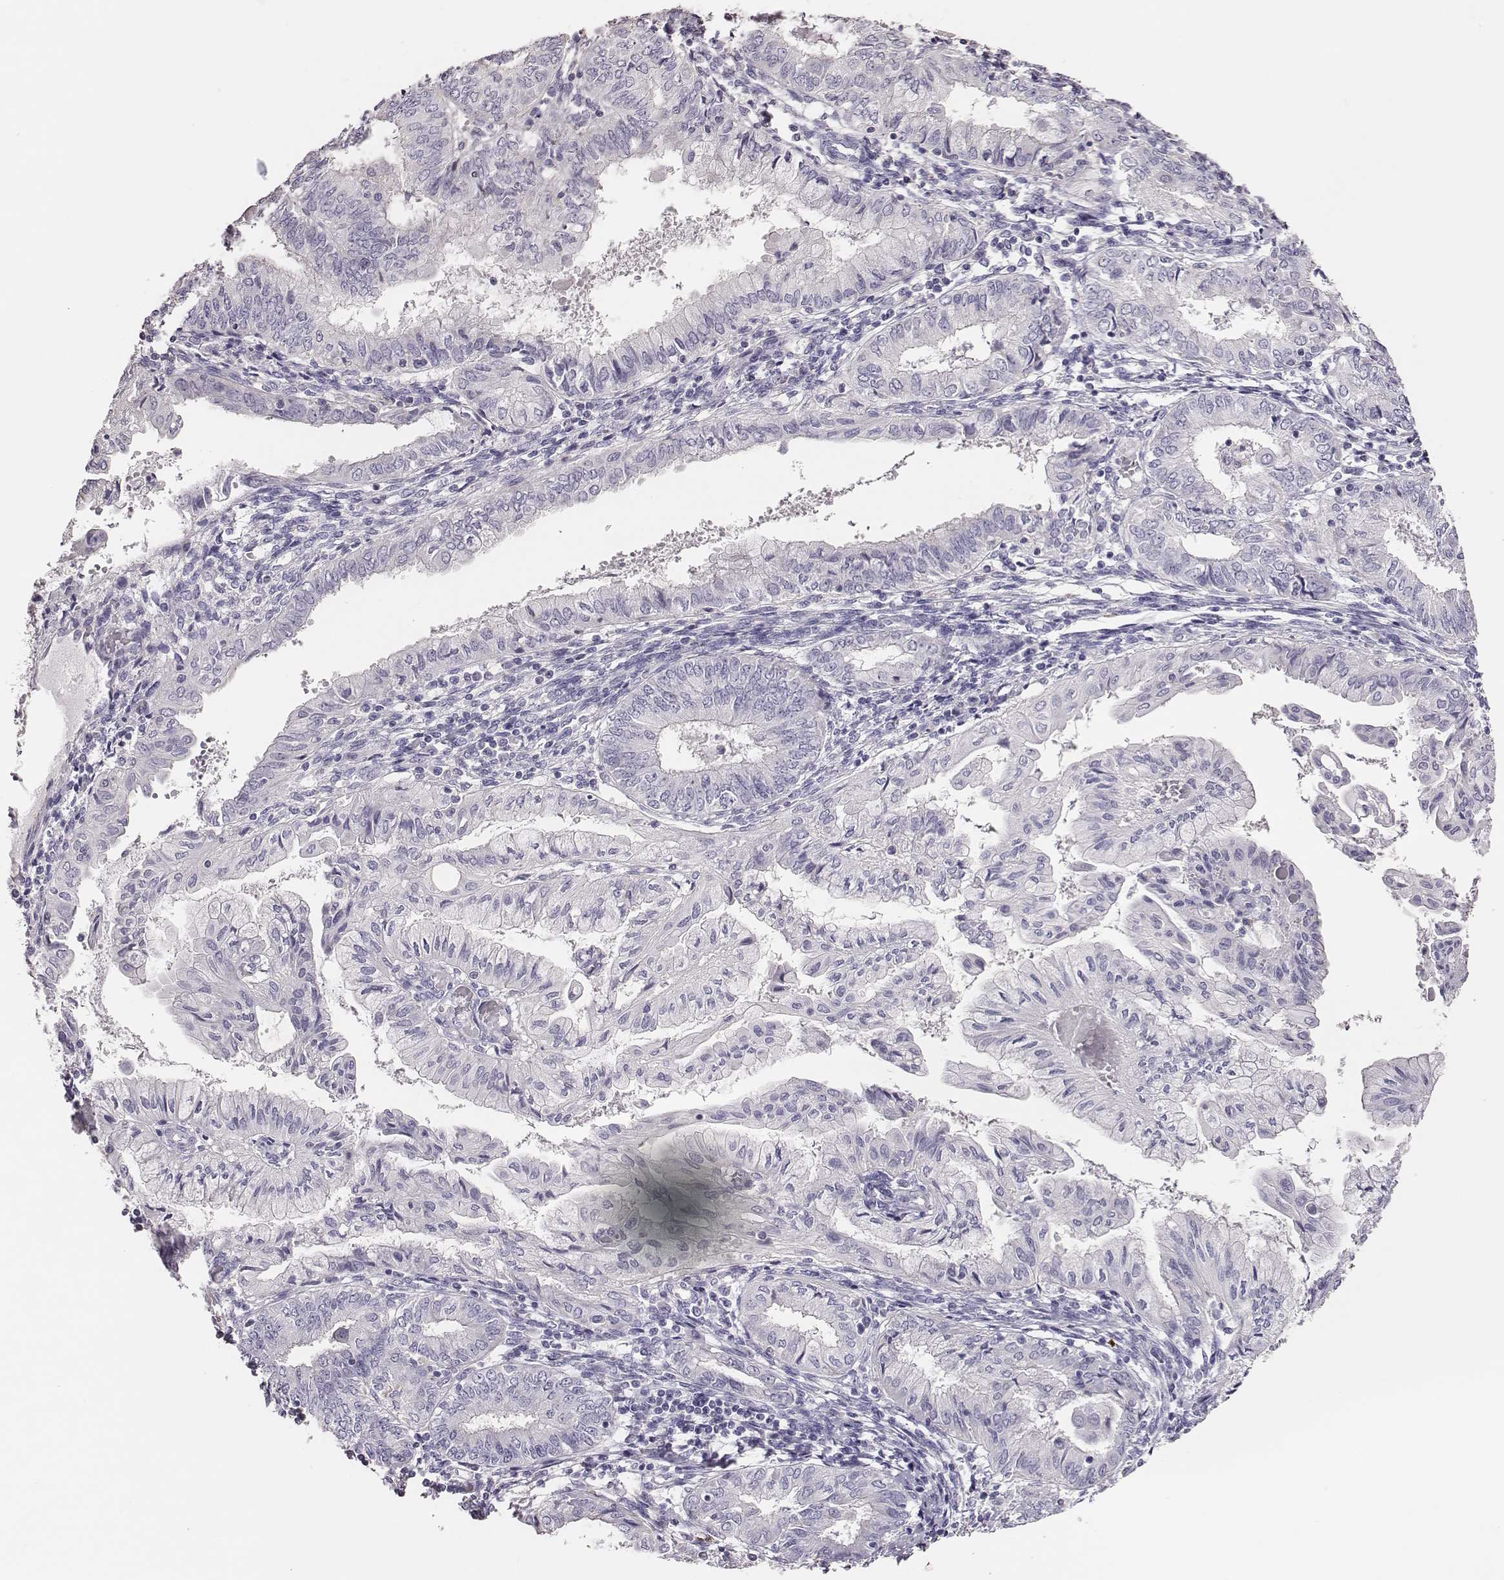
{"staining": {"intensity": "negative", "quantity": "none", "location": "none"}, "tissue": "endometrial cancer", "cell_type": "Tumor cells", "image_type": "cancer", "snomed": [{"axis": "morphology", "description": "Adenocarcinoma, NOS"}, {"axis": "topography", "description": "Endometrium"}], "caption": "High magnification brightfield microscopy of adenocarcinoma (endometrial) stained with DAB (3,3'-diaminobenzidine) (brown) and counterstained with hematoxylin (blue): tumor cells show no significant positivity.", "gene": "P2RY10", "patient": {"sex": "female", "age": 68}}